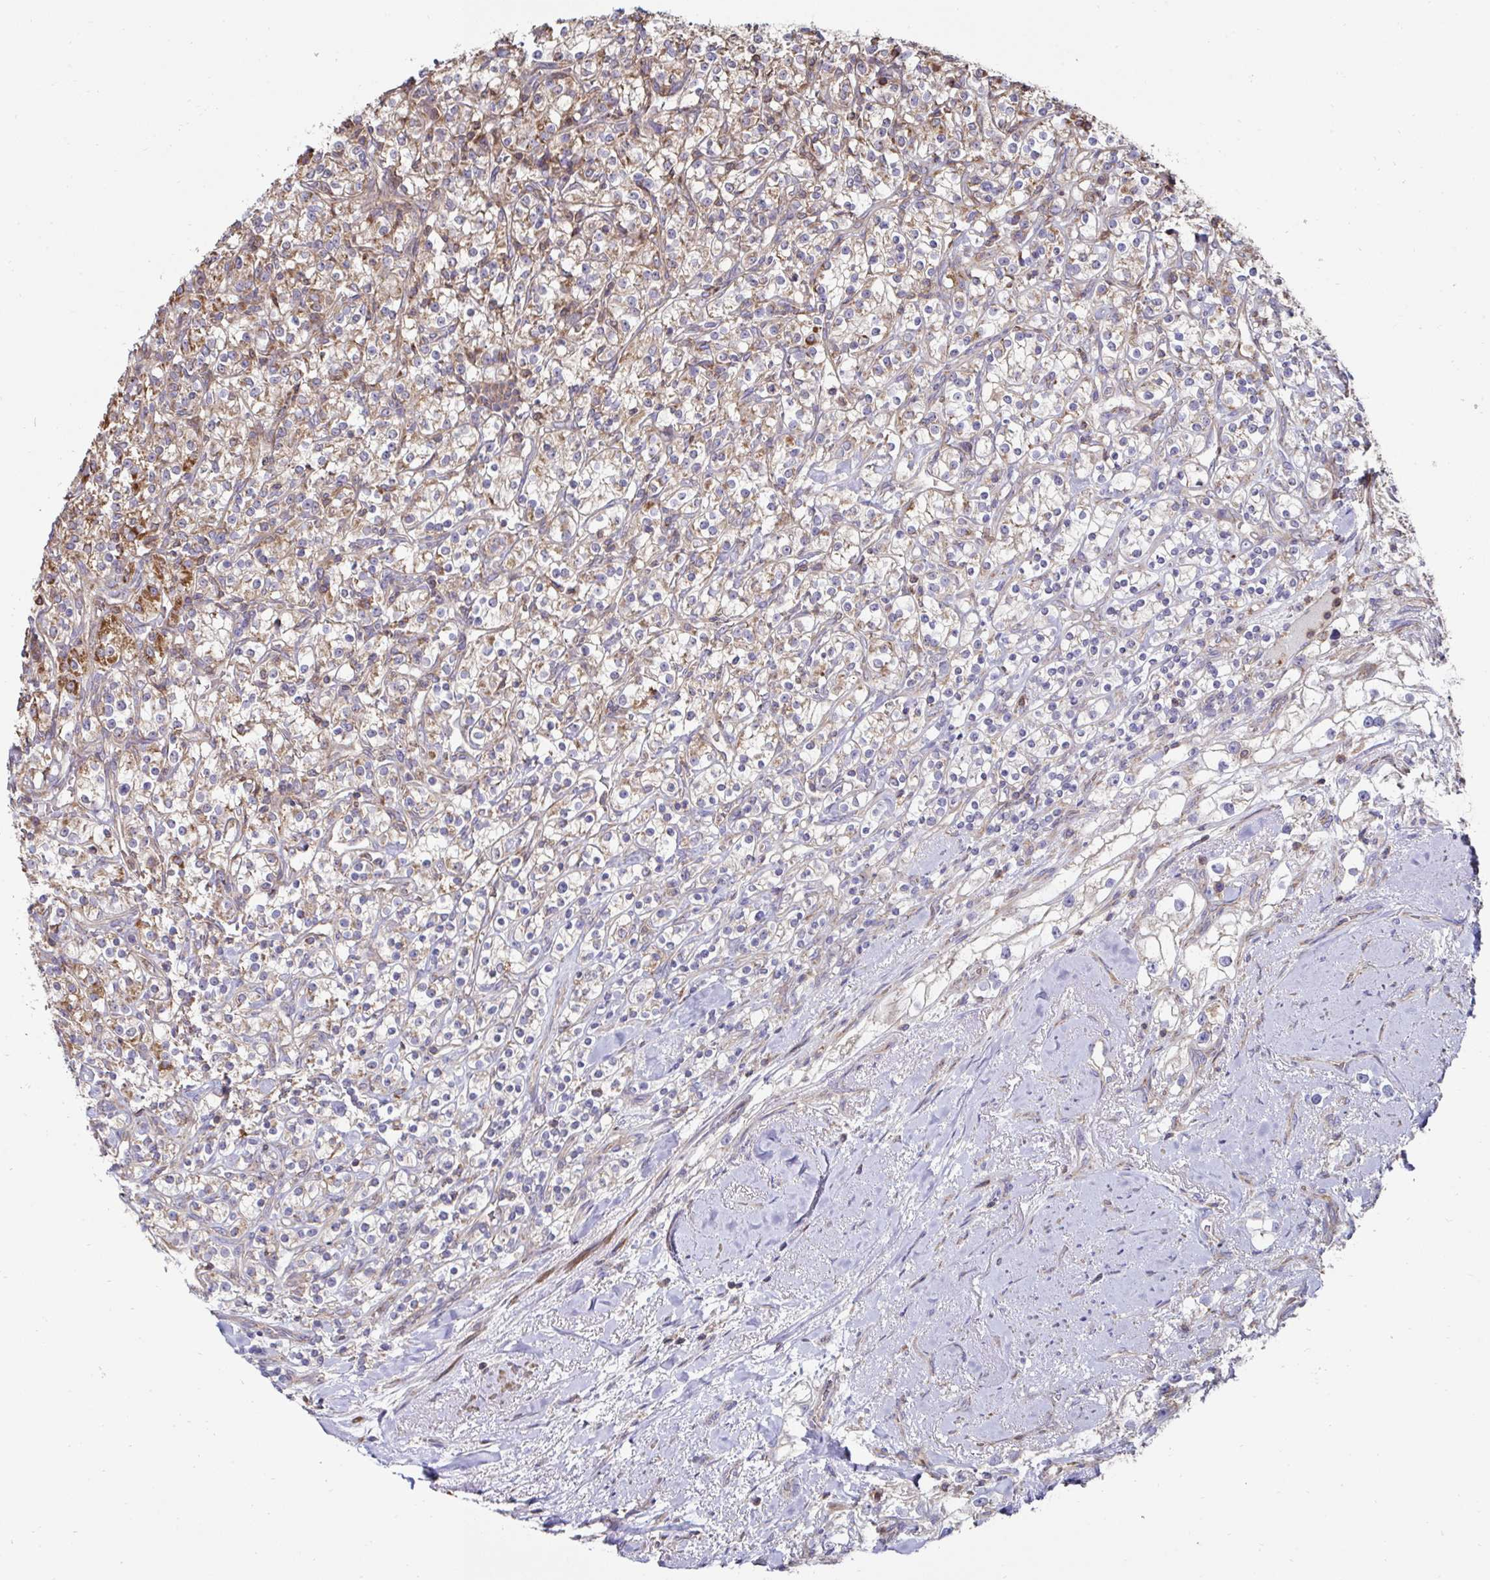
{"staining": {"intensity": "moderate", "quantity": ">75%", "location": "cytoplasmic/membranous"}, "tissue": "renal cancer", "cell_type": "Tumor cells", "image_type": "cancer", "snomed": [{"axis": "morphology", "description": "Adenocarcinoma, NOS"}, {"axis": "topography", "description": "Kidney"}], "caption": "Protein expression analysis of renal cancer (adenocarcinoma) exhibits moderate cytoplasmic/membranous staining in about >75% of tumor cells.", "gene": "DZANK1", "patient": {"sex": "male", "age": 77}}